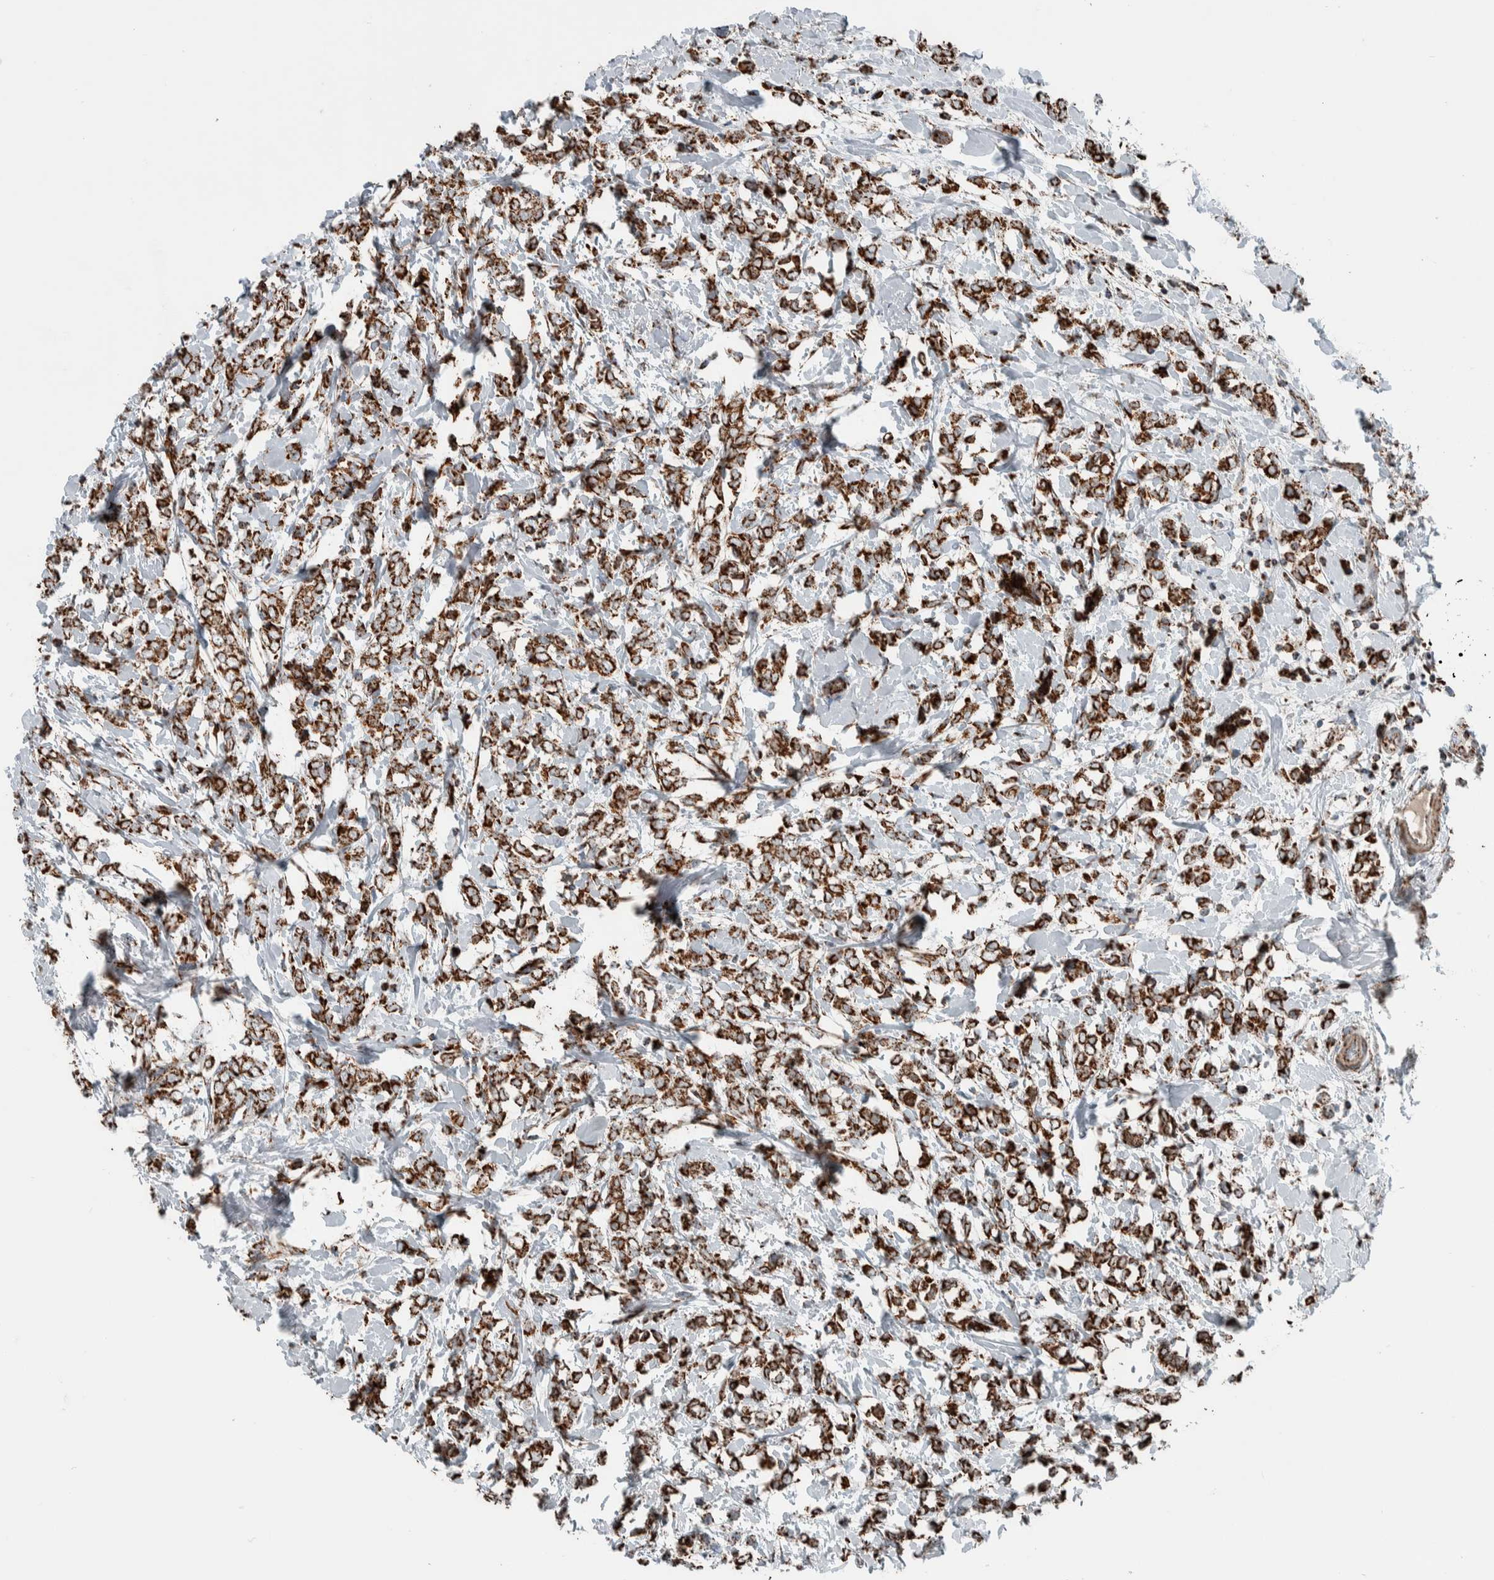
{"staining": {"intensity": "strong", "quantity": ">75%", "location": "cytoplasmic/membranous"}, "tissue": "breast cancer", "cell_type": "Tumor cells", "image_type": "cancer", "snomed": [{"axis": "morphology", "description": "Normal tissue, NOS"}, {"axis": "morphology", "description": "Lobular carcinoma"}, {"axis": "topography", "description": "Breast"}], "caption": "Lobular carcinoma (breast) tissue displays strong cytoplasmic/membranous positivity in approximately >75% of tumor cells, visualized by immunohistochemistry. (brown staining indicates protein expression, while blue staining denotes nuclei).", "gene": "CNTROB", "patient": {"sex": "female", "age": 47}}